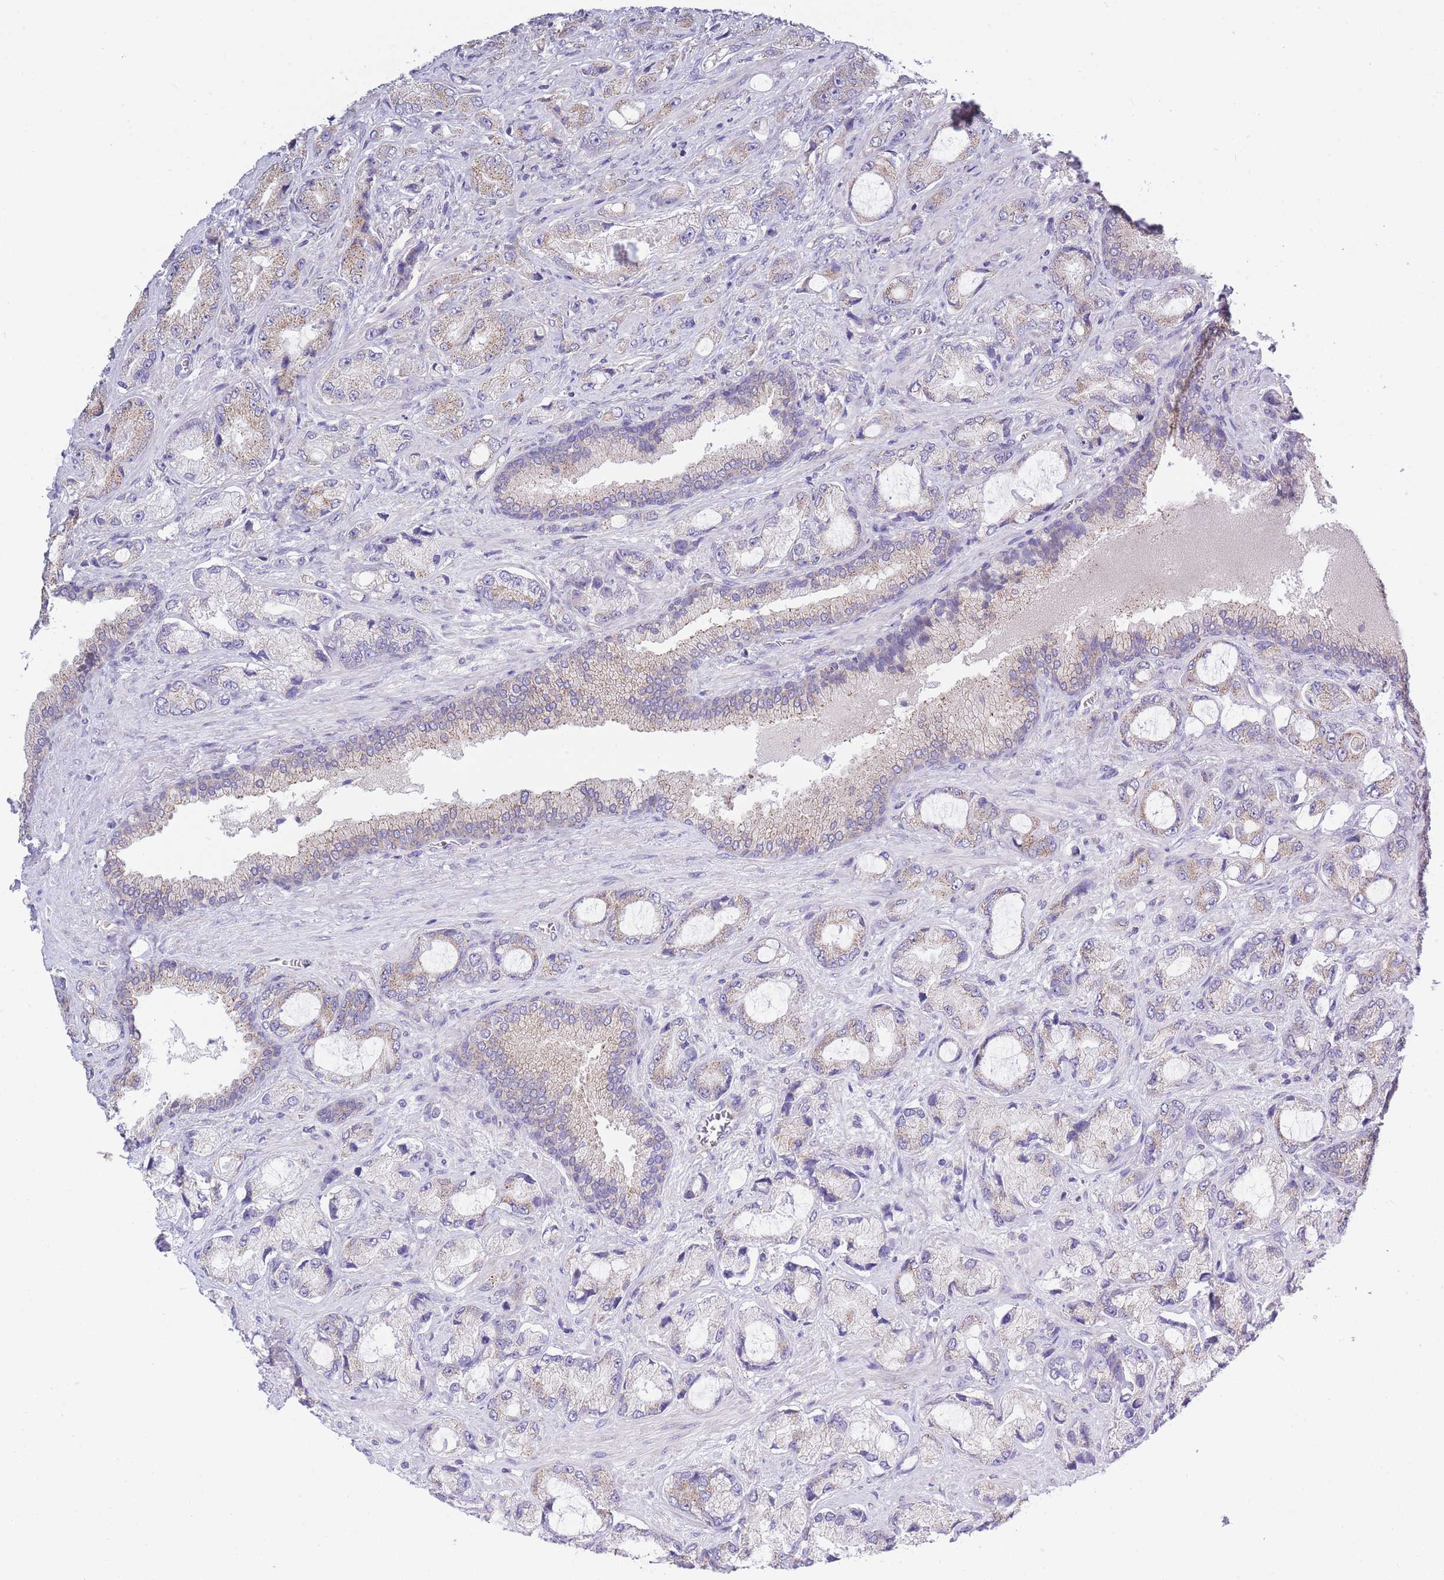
{"staining": {"intensity": "moderate", "quantity": "<25%", "location": "cytoplasmic/membranous"}, "tissue": "prostate cancer", "cell_type": "Tumor cells", "image_type": "cancer", "snomed": [{"axis": "morphology", "description": "Adenocarcinoma, High grade"}, {"axis": "topography", "description": "Prostate"}], "caption": "Protein analysis of prostate cancer (high-grade adenocarcinoma) tissue shows moderate cytoplasmic/membranous expression in about <25% of tumor cells.", "gene": "COPG2", "patient": {"sex": "male", "age": 68}}